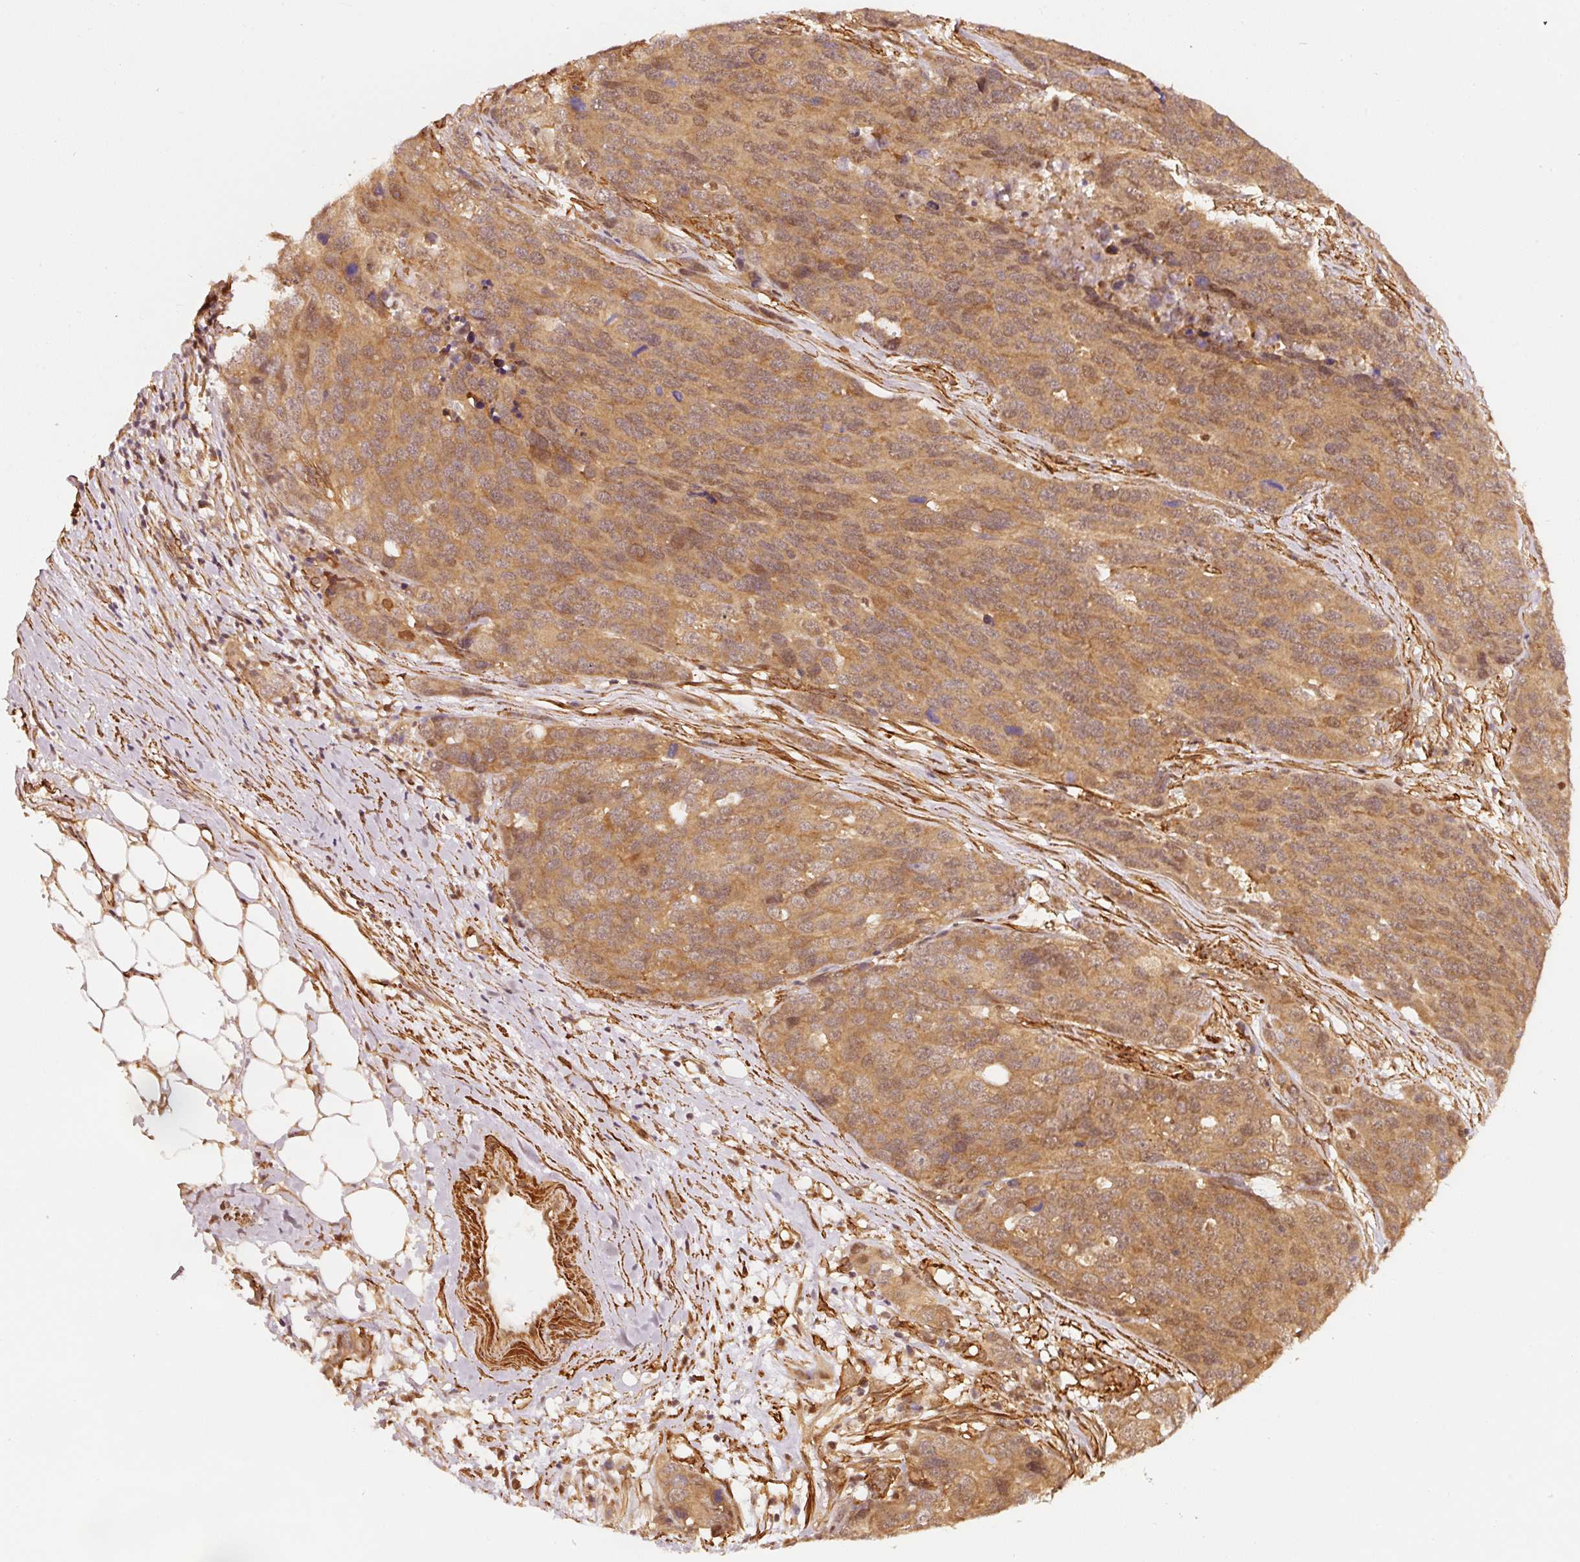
{"staining": {"intensity": "moderate", "quantity": ">75%", "location": "cytoplasmic/membranous,nuclear"}, "tissue": "ovarian cancer", "cell_type": "Tumor cells", "image_type": "cancer", "snomed": [{"axis": "morphology", "description": "Cystadenocarcinoma, serous, NOS"}, {"axis": "topography", "description": "Ovary"}], "caption": "Human serous cystadenocarcinoma (ovarian) stained for a protein (brown) shows moderate cytoplasmic/membranous and nuclear positive positivity in approximately >75% of tumor cells.", "gene": "PSMD1", "patient": {"sex": "female", "age": 76}}